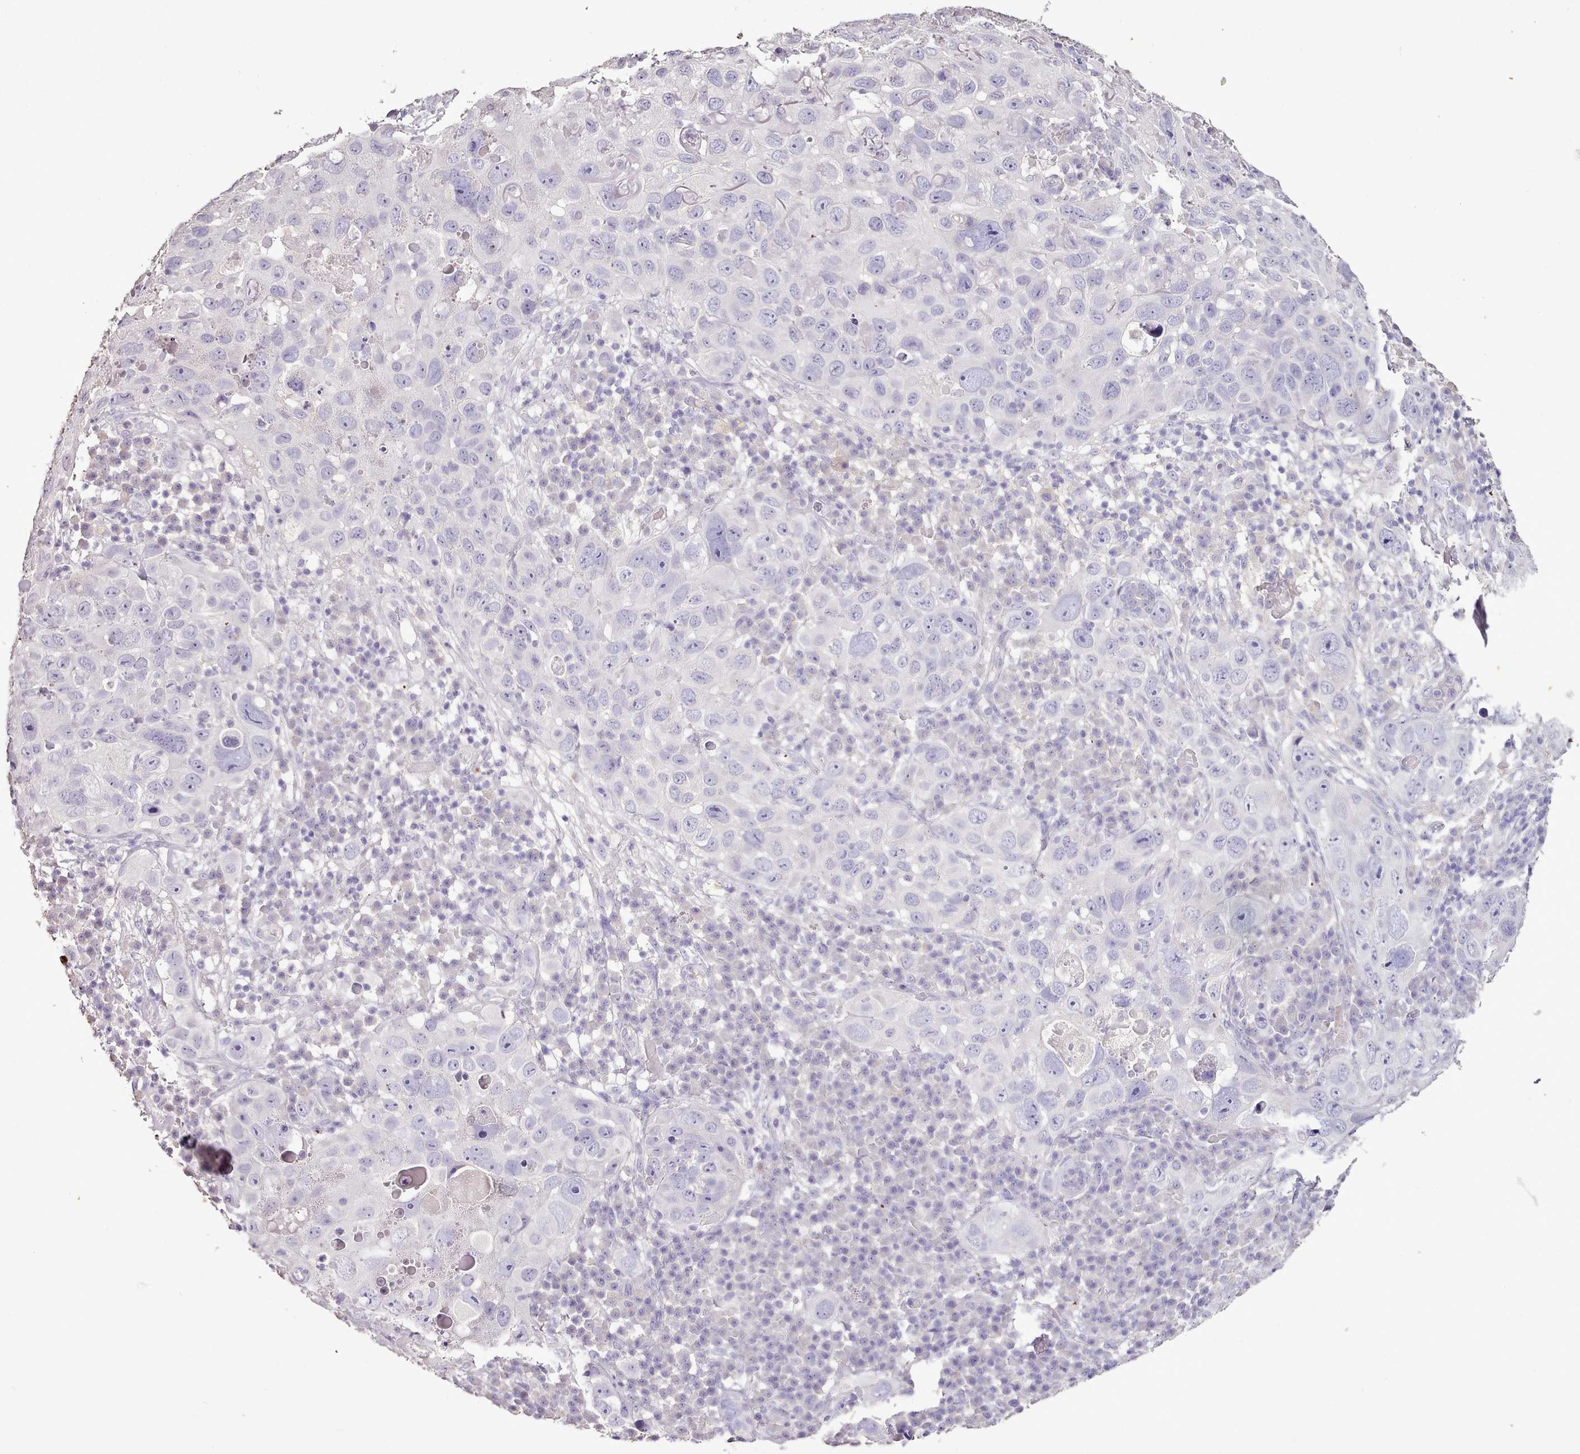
{"staining": {"intensity": "negative", "quantity": "none", "location": "none"}, "tissue": "skin cancer", "cell_type": "Tumor cells", "image_type": "cancer", "snomed": [{"axis": "morphology", "description": "Squamous cell carcinoma in situ, NOS"}, {"axis": "morphology", "description": "Squamous cell carcinoma, NOS"}, {"axis": "topography", "description": "Skin"}], "caption": "An immunohistochemistry (IHC) photomicrograph of skin cancer is shown. There is no staining in tumor cells of skin cancer.", "gene": "BLOC1S2", "patient": {"sex": "male", "age": 93}}